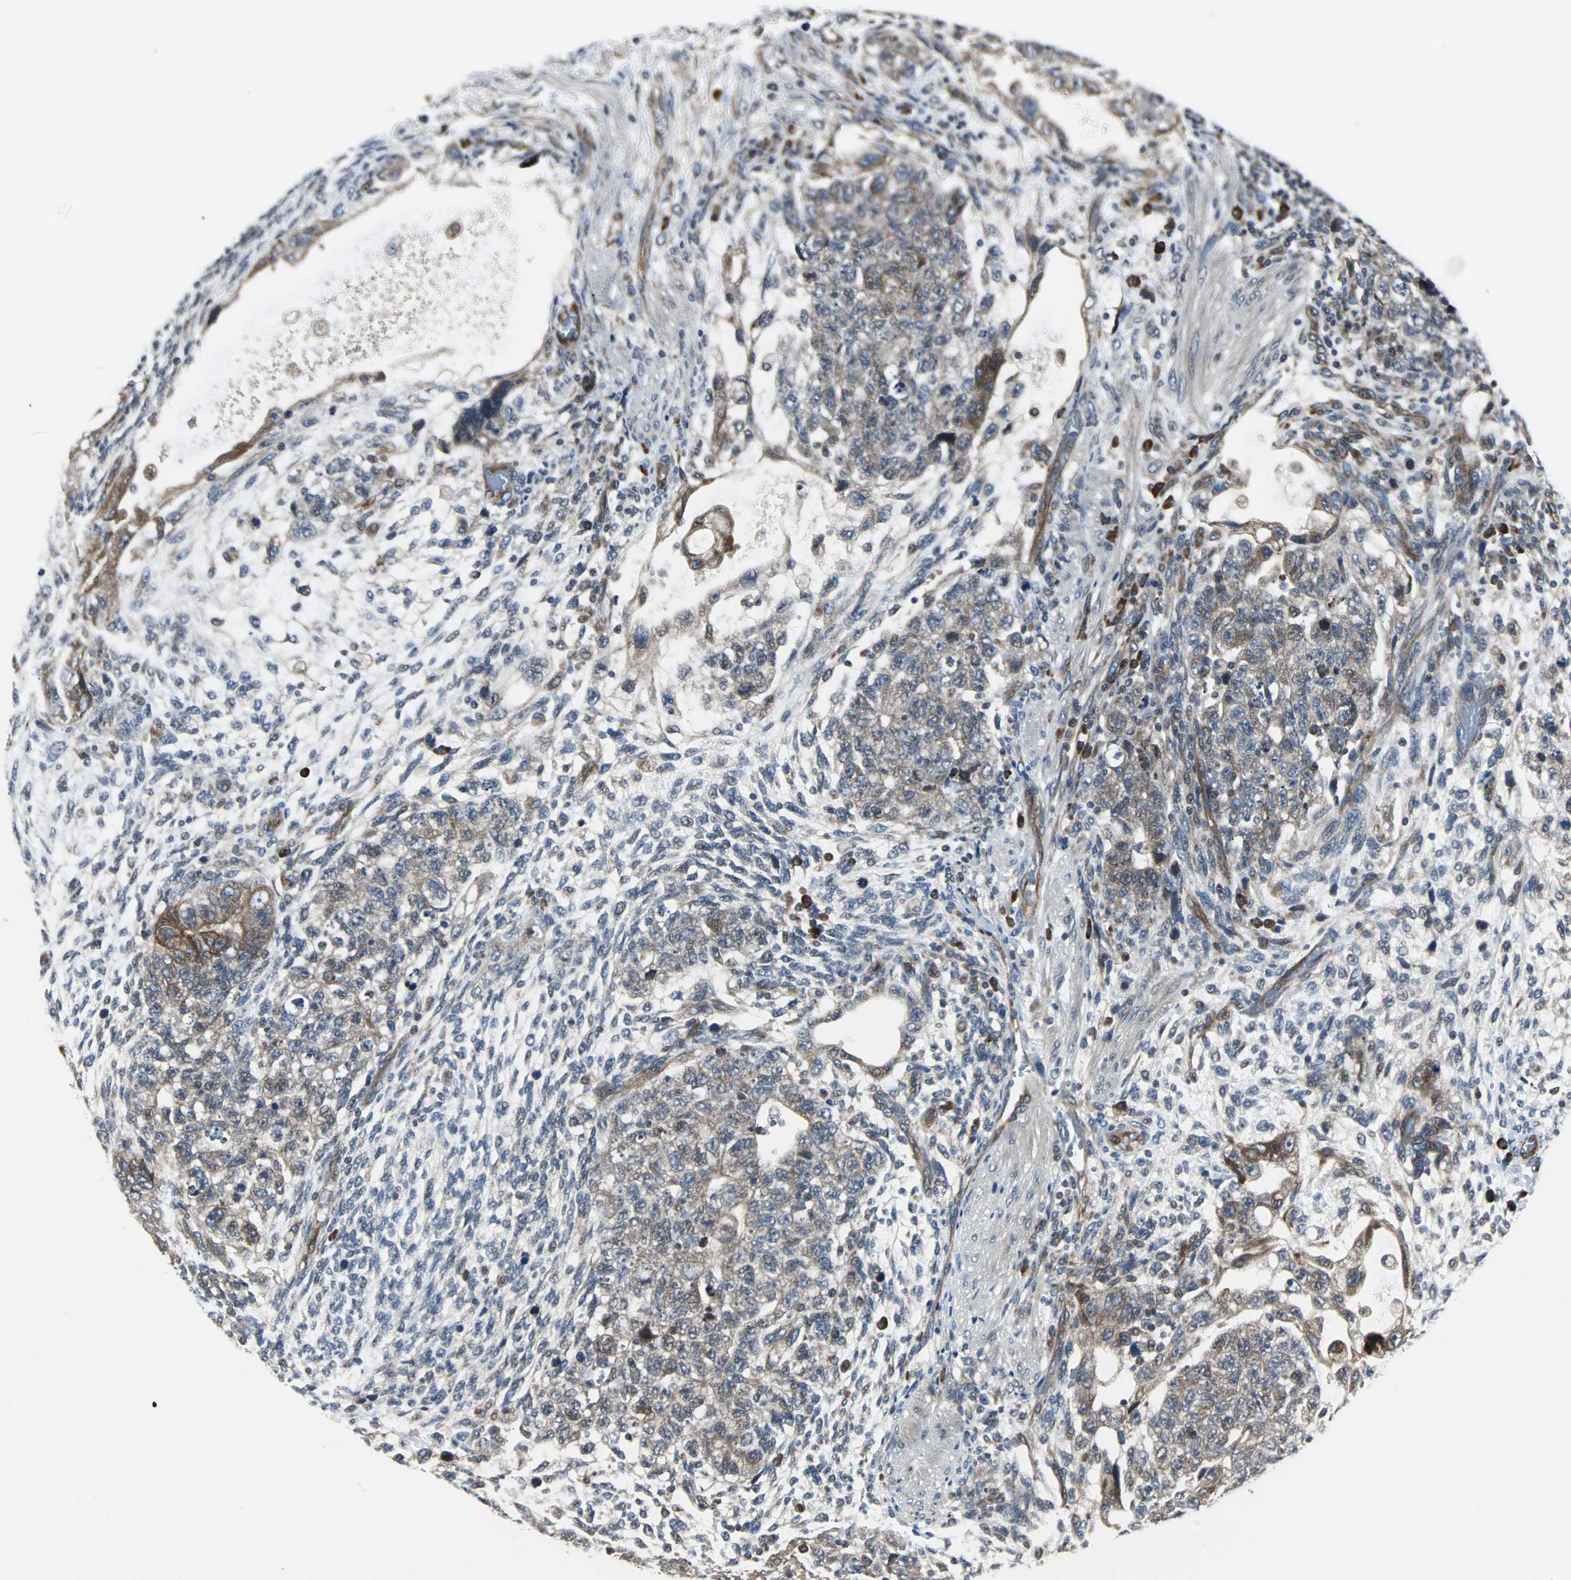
{"staining": {"intensity": "weak", "quantity": "25%-75%", "location": "cytoplasmic/membranous"}, "tissue": "testis cancer", "cell_type": "Tumor cells", "image_type": "cancer", "snomed": [{"axis": "morphology", "description": "Normal tissue, NOS"}, {"axis": "morphology", "description": "Carcinoma, Embryonal, NOS"}, {"axis": "topography", "description": "Testis"}], "caption": "Testis embryonal carcinoma stained for a protein exhibits weak cytoplasmic/membranous positivity in tumor cells. The staining was performed using DAB to visualize the protein expression in brown, while the nuclei were stained in blue with hematoxylin (Magnification: 20x).", "gene": "CHP1", "patient": {"sex": "male", "age": 36}}